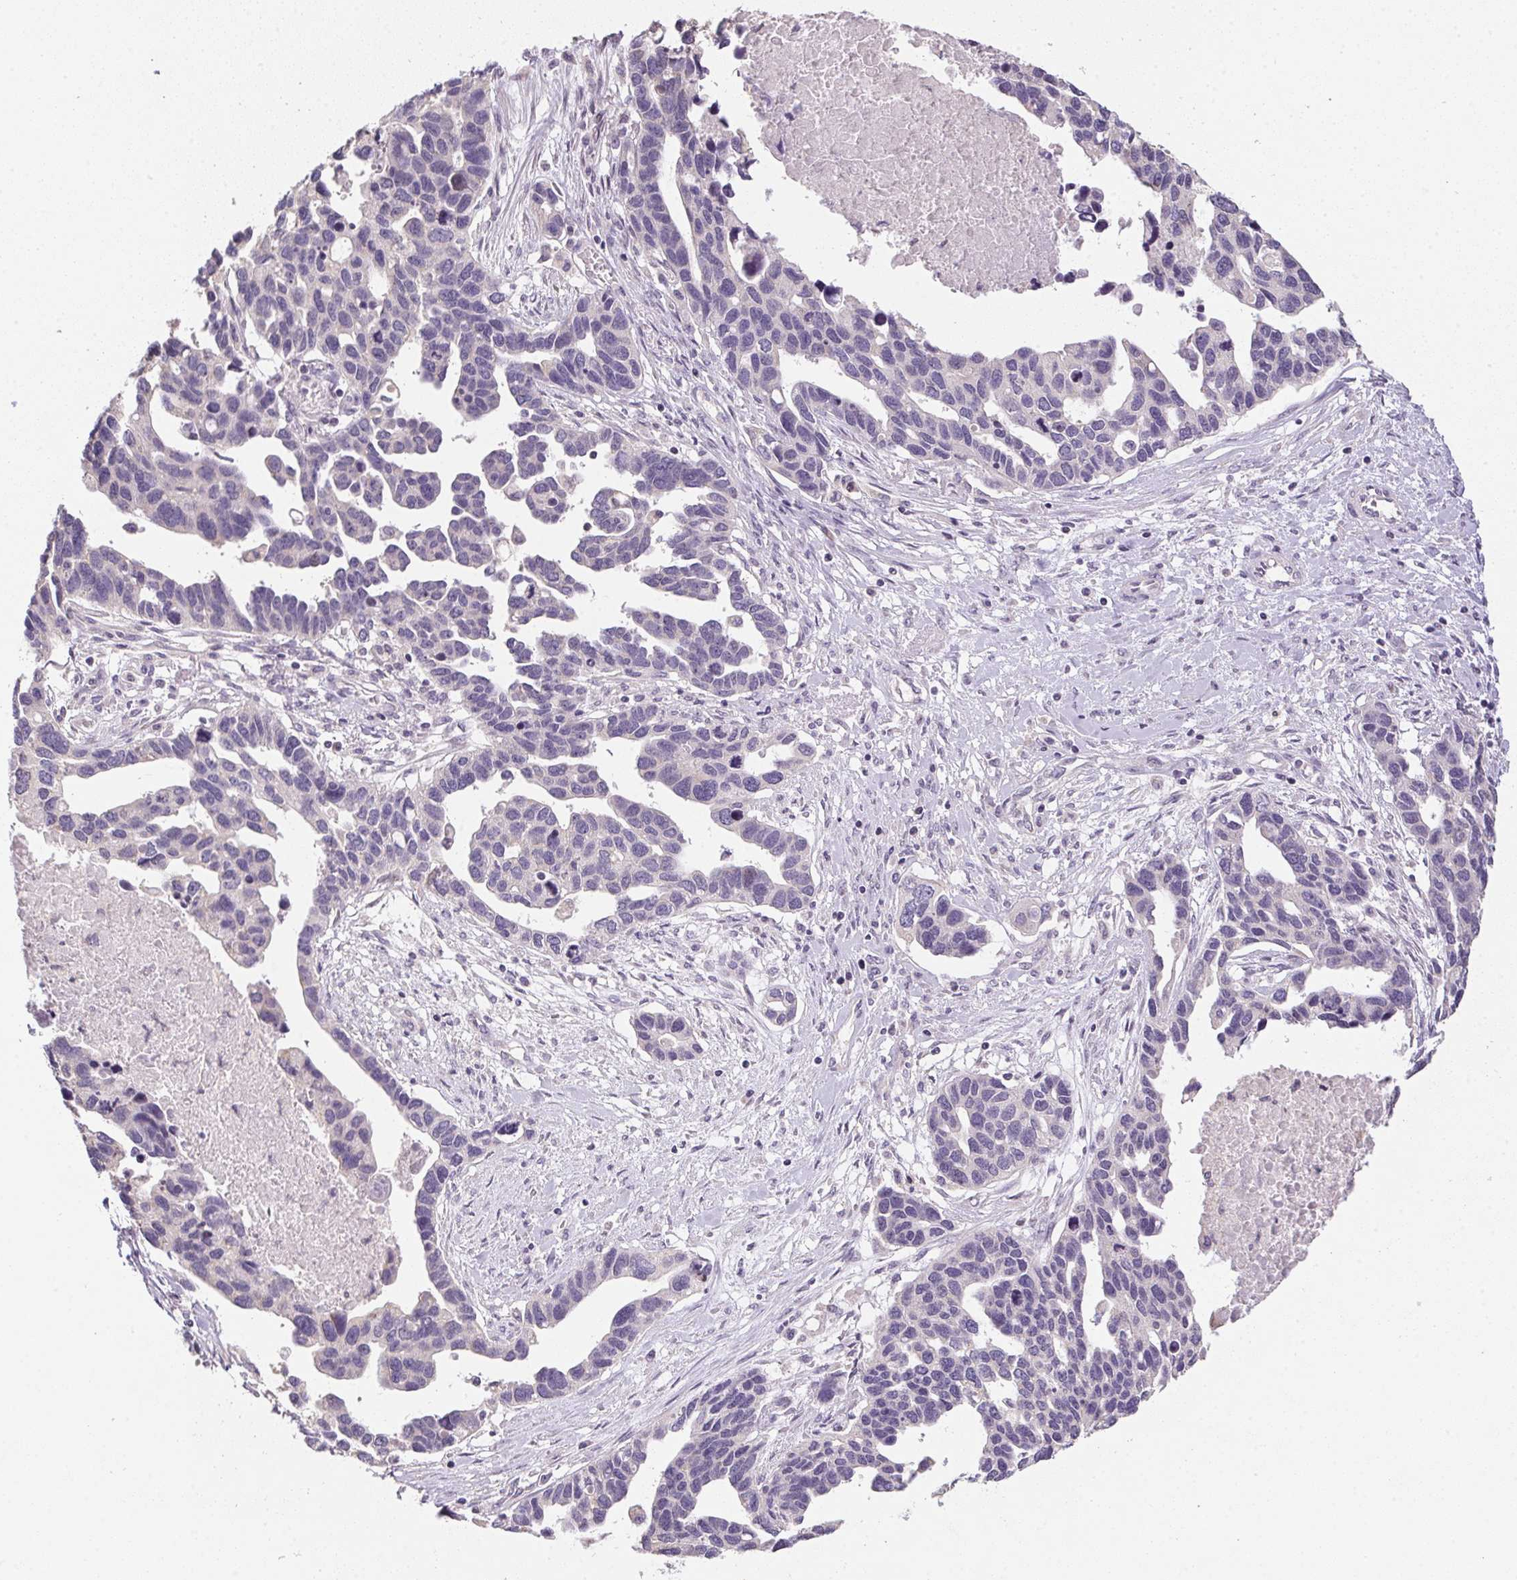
{"staining": {"intensity": "negative", "quantity": "none", "location": "none"}, "tissue": "ovarian cancer", "cell_type": "Tumor cells", "image_type": "cancer", "snomed": [{"axis": "morphology", "description": "Cystadenocarcinoma, serous, NOS"}, {"axis": "topography", "description": "Ovary"}], "caption": "An image of human ovarian serous cystadenocarcinoma is negative for staining in tumor cells.", "gene": "SPACA9", "patient": {"sex": "female", "age": 54}}